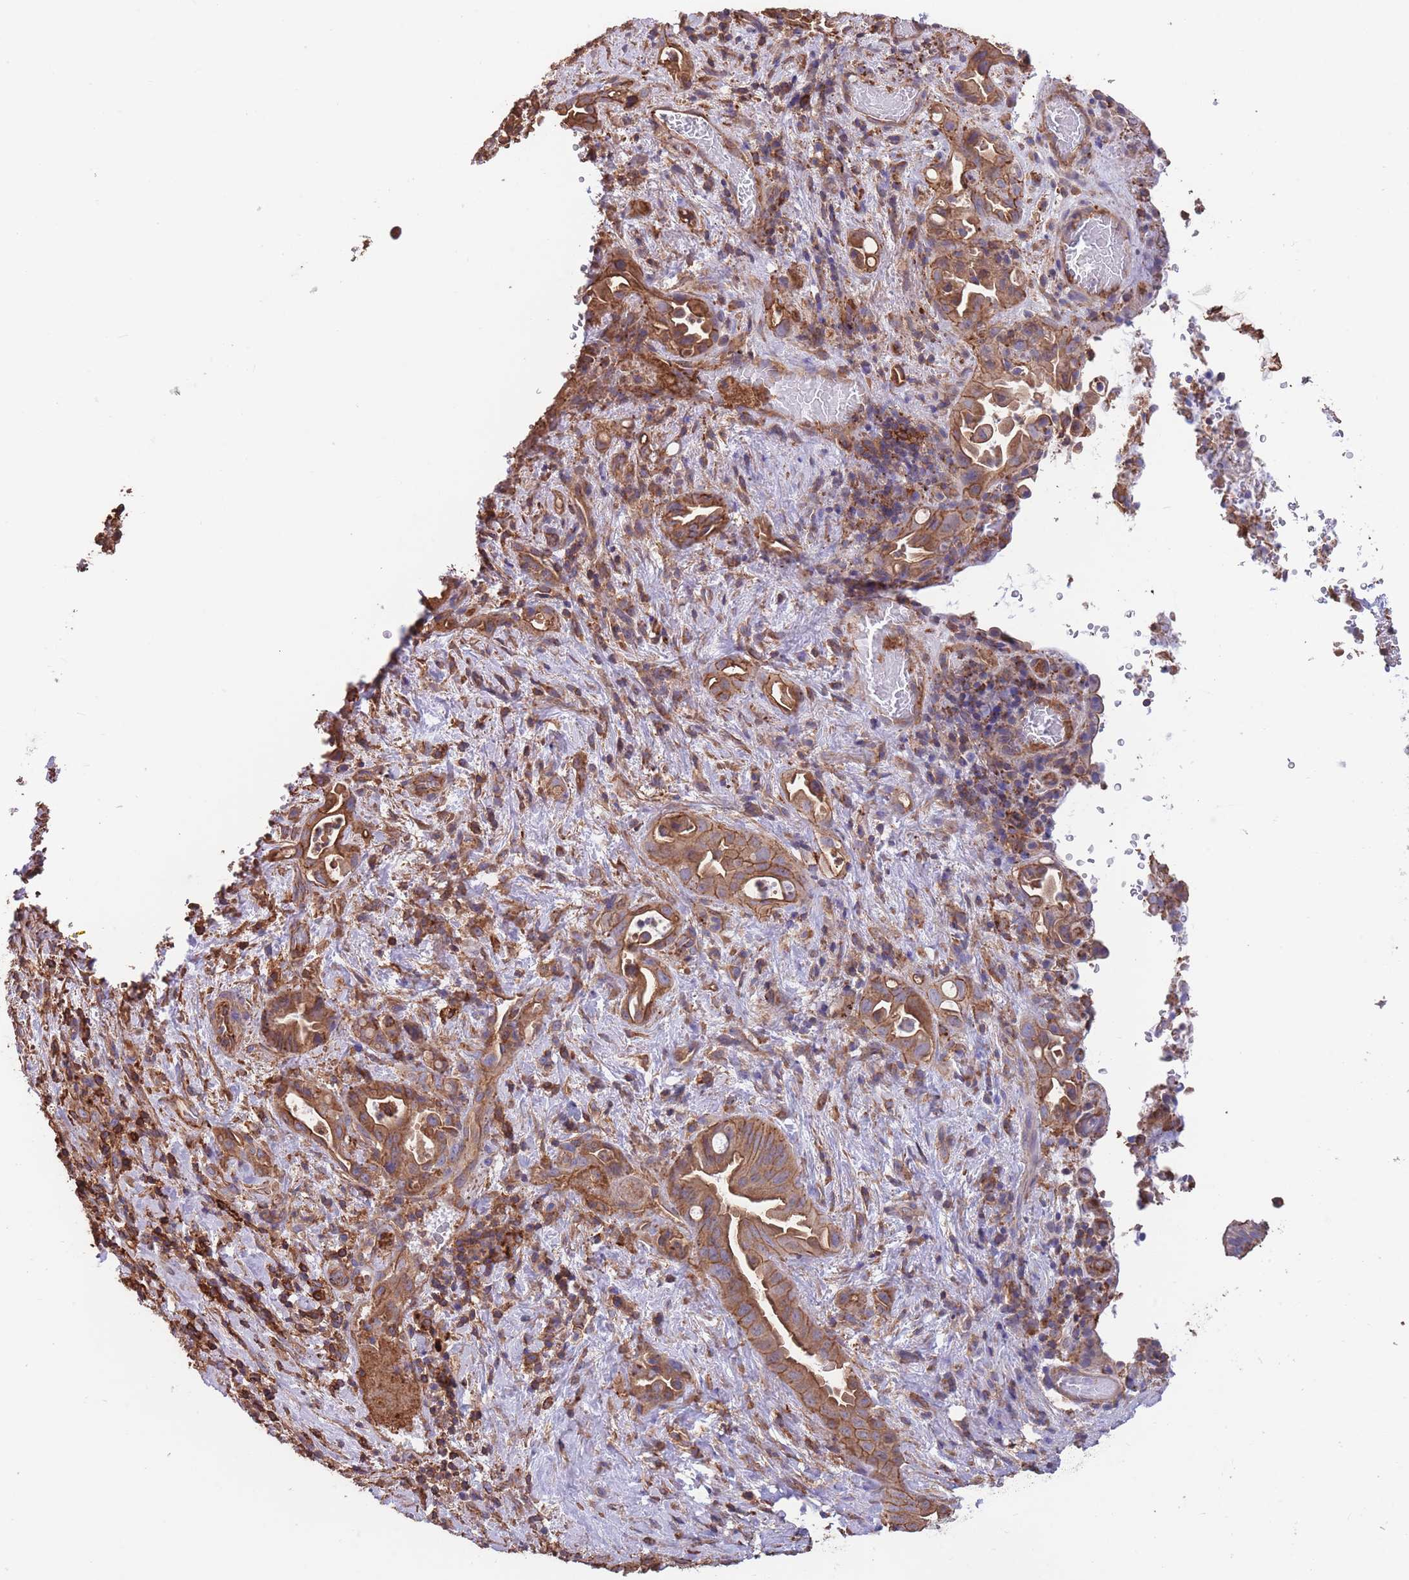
{"staining": {"intensity": "moderate", "quantity": ">75%", "location": "cytoplasmic/membranous"}, "tissue": "liver cancer", "cell_type": "Tumor cells", "image_type": "cancer", "snomed": [{"axis": "morphology", "description": "Cholangiocarcinoma"}, {"axis": "topography", "description": "Liver"}], "caption": "This photomicrograph exhibits immunohistochemistry staining of human liver cancer, with medium moderate cytoplasmic/membranous staining in about >75% of tumor cells.", "gene": "LRRN4CL", "patient": {"sex": "female", "age": 68}}